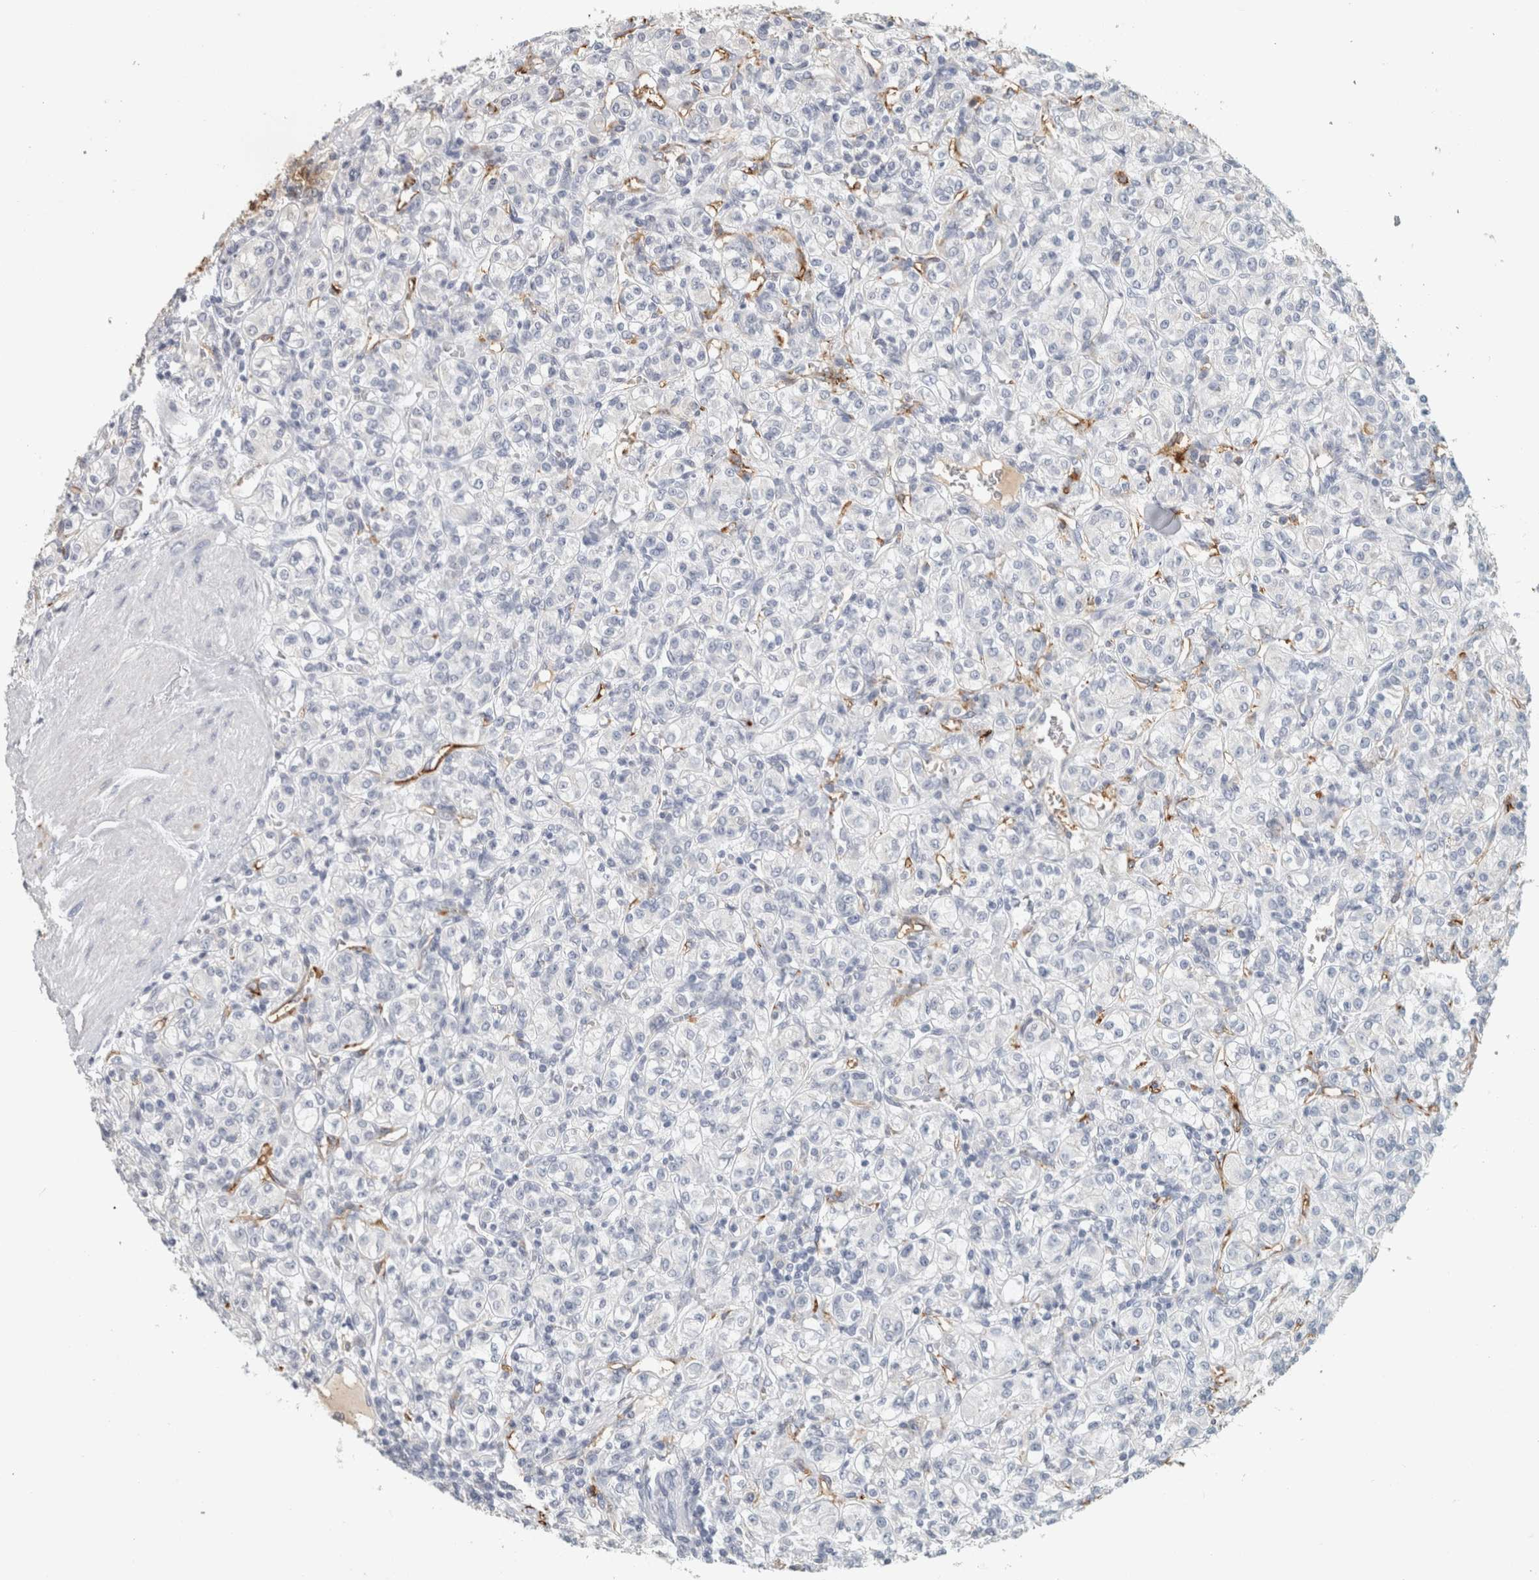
{"staining": {"intensity": "negative", "quantity": "none", "location": "none"}, "tissue": "renal cancer", "cell_type": "Tumor cells", "image_type": "cancer", "snomed": [{"axis": "morphology", "description": "Adenocarcinoma, NOS"}, {"axis": "topography", "description": "Kidney"}], "caption": "The histopathology image displays no staining of tumor cells in renal cancer (adenocarcinoma). (DAB (3,3'-diaminobenzidine) immunohistochemistry (IHC) visualized using brightfield microscopy, high magnification).", "gene": "CD36", "patient": {"sex": "male", "age": 77}}